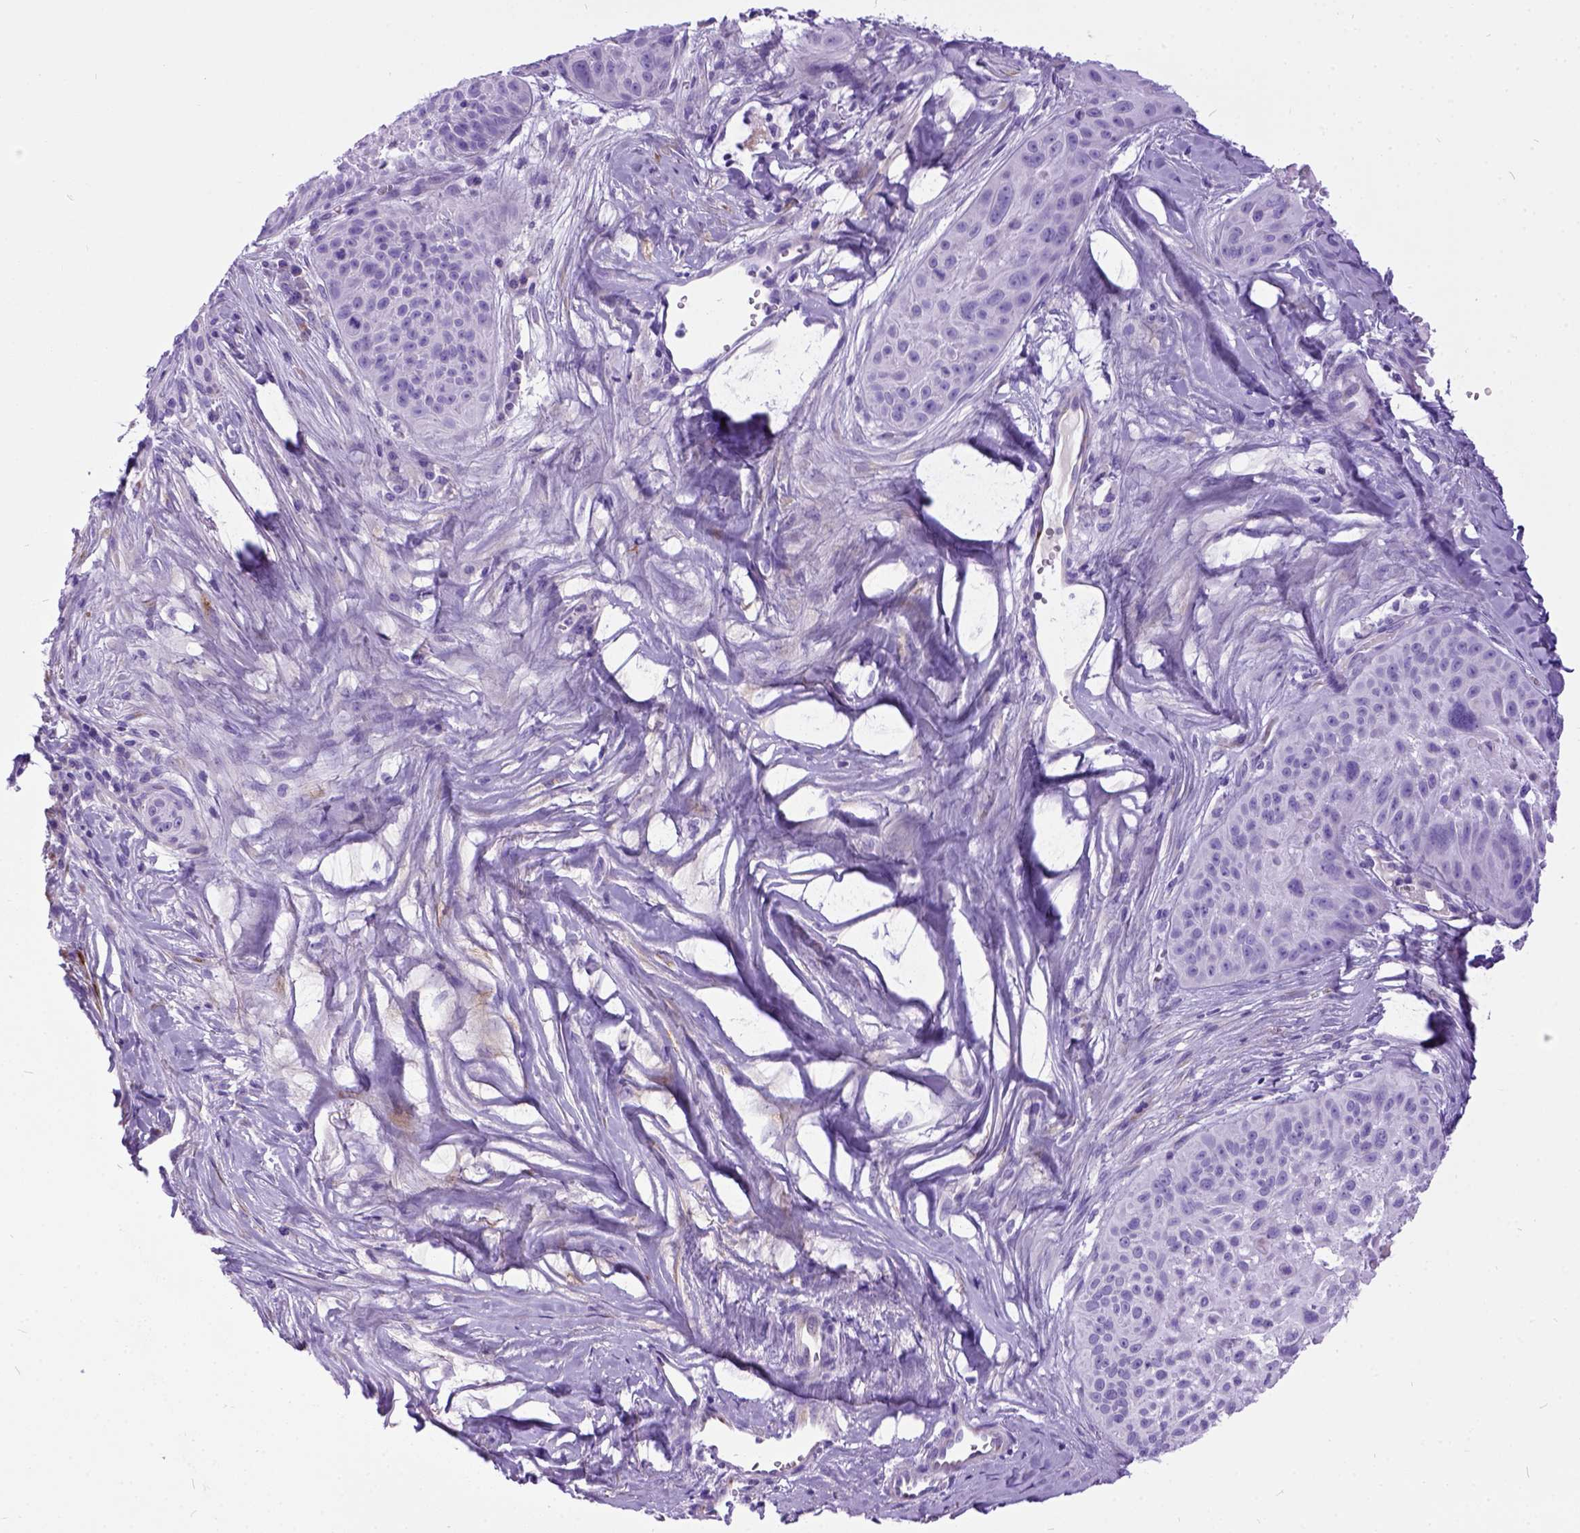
{"staining": {"intensity": "negative", "quantity": "none", "location": "none"}, "tissue": "skin cancer", "cell_type": "Tumor cells", "image_type": "cancer", "snomed": [{"axis": "morphology", "description": "Squamous cell carcinoma, NOS"}, {"axis": "topography", "description": "Skin"}, {"axis": "topography", "description": "Anal"}], "caption": "IHC of skin squamous cell carcinoma shows no positivity in tumor cells. Nuclei are stained in blue.", "gene": "IGF2", "patient": {"sex": "female", "age": 75}}